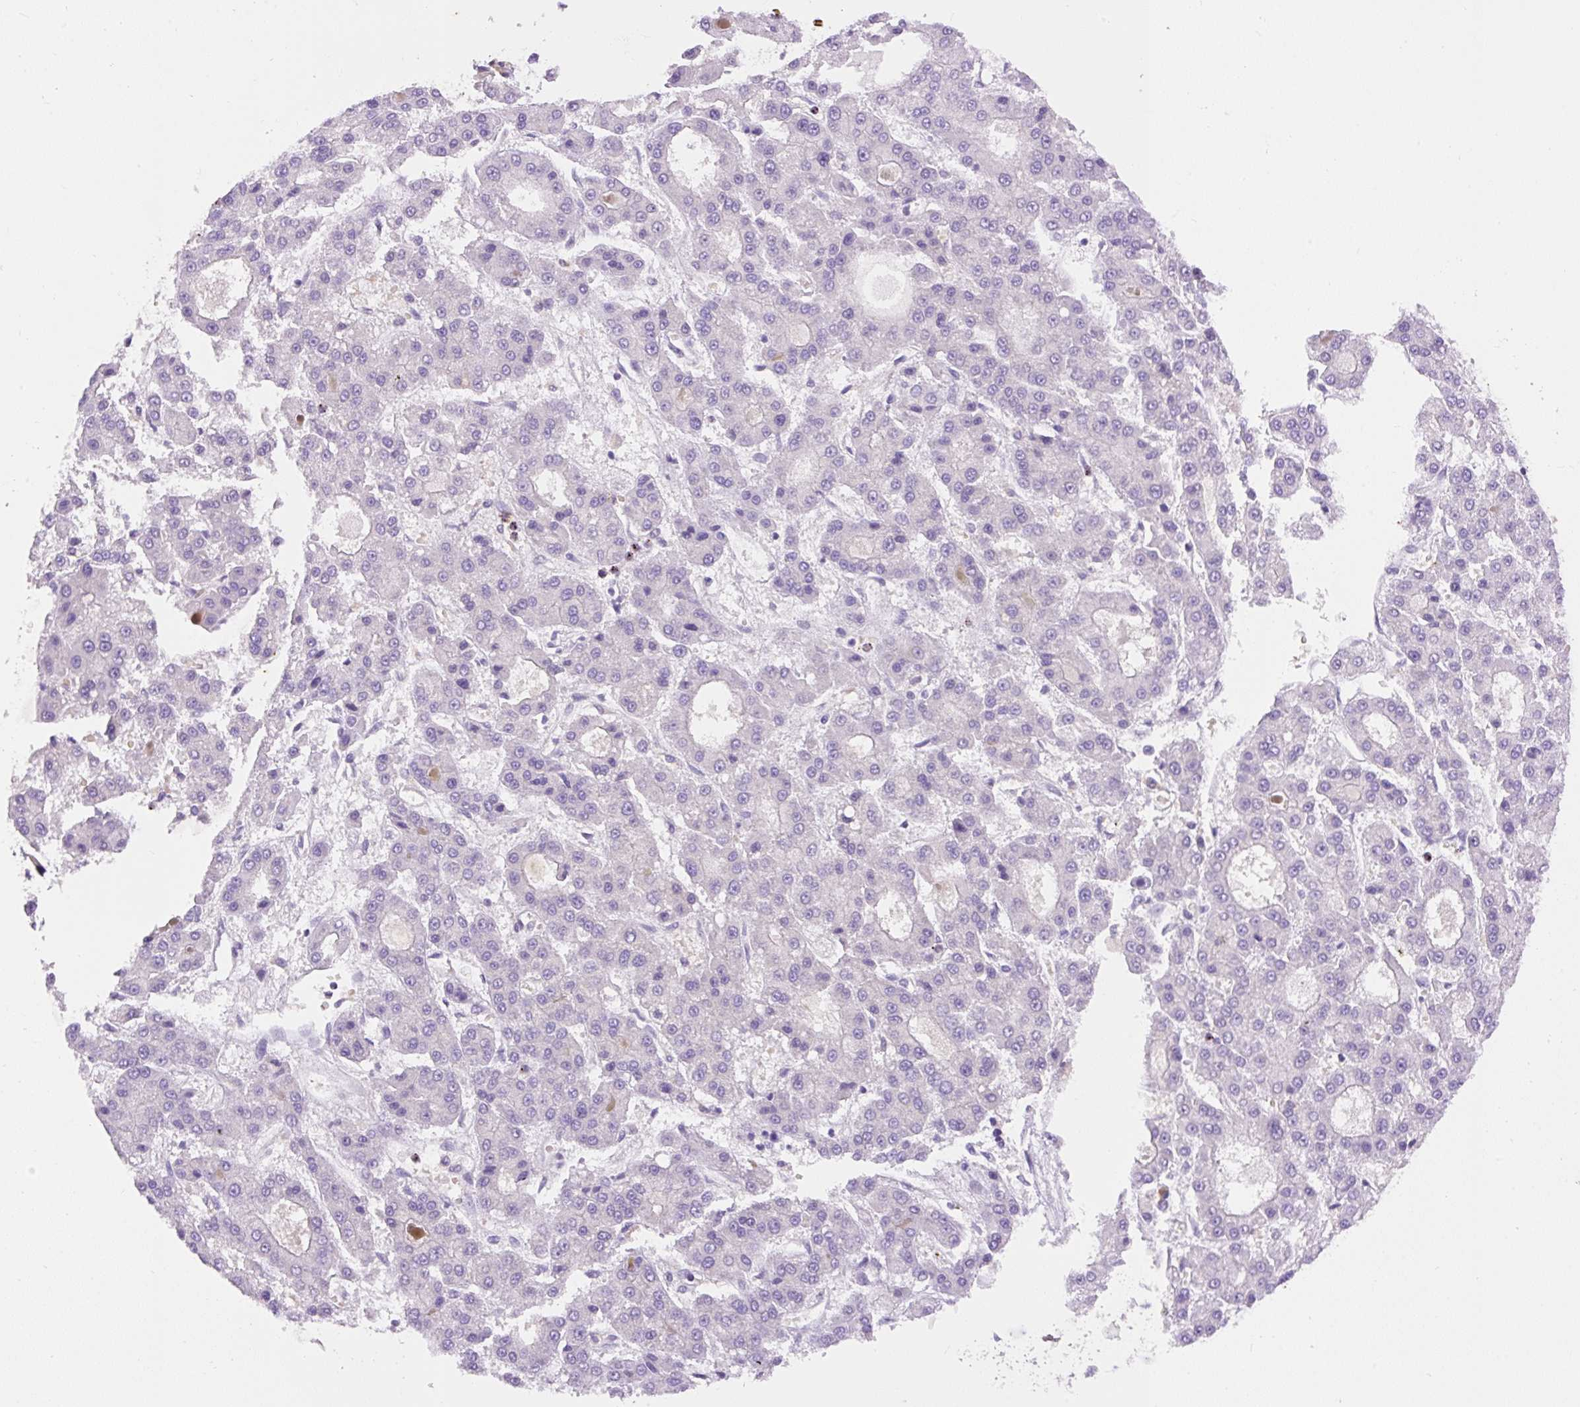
{"staining": {"intensity": "negative", "quantity": "none", "location": "none"}, "tissue": "liver cancer", "cell_type": "Tumor cells", "image_type": "cancer", "snomed": [{"axis": "morphology", "description": "Carcinoma, Hepatocellular, NOS"}, {"axis": "topography", "description": "Liver"}], "caption": "This photomicrograph is of liver hepatocellular carcinoma stained with immunohistochemistry (IHC) to label a protein in brown with the nuclei are counter-stained blue. There is no expression in tumor cells.", "gene": "LHFPL5", "patient": {"sex": "male", "age": 70}}